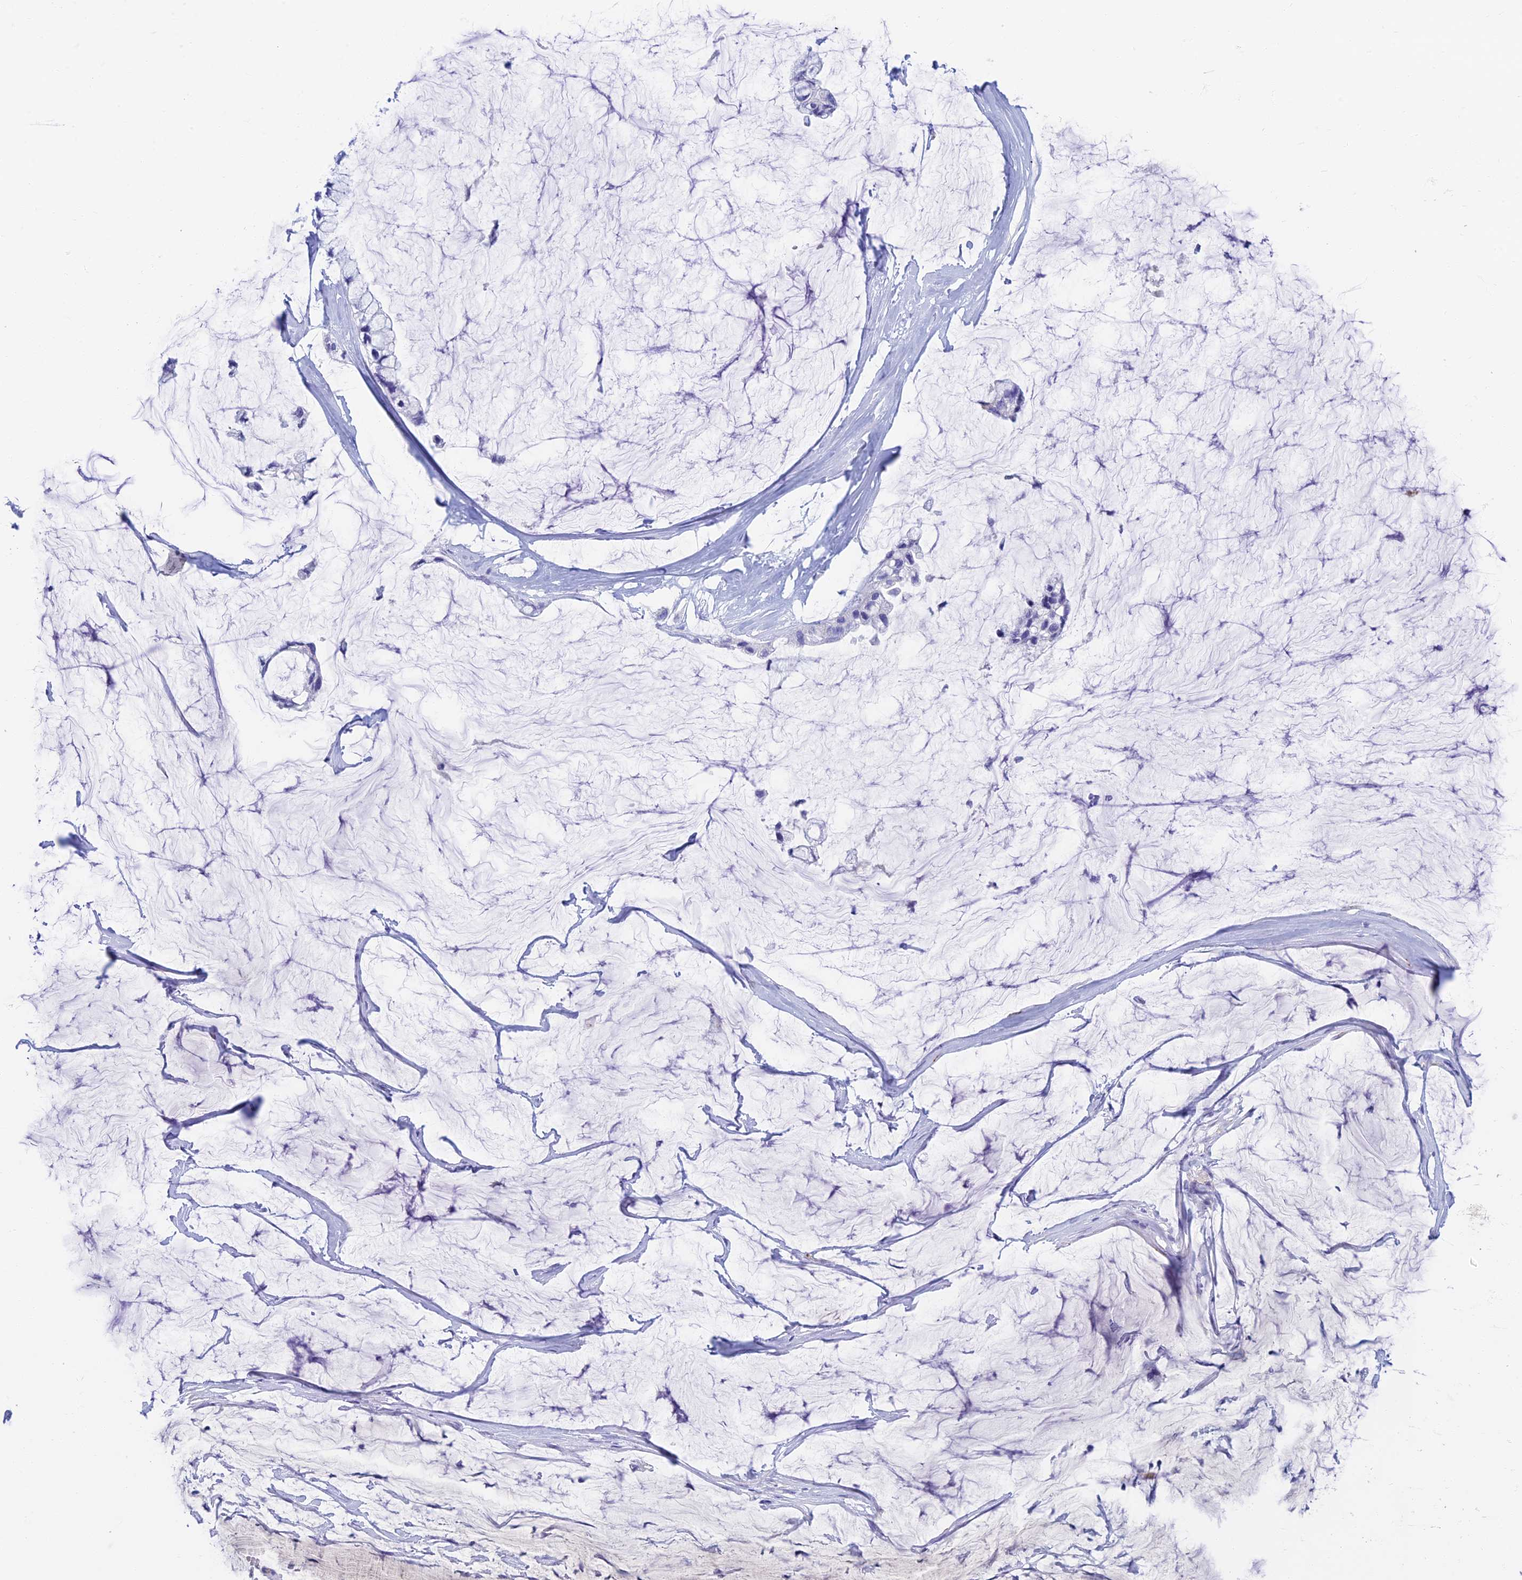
{"staining": {"intensity": "negative", "quantity": "none", "location": "none"}, "tissue": "ovarian cancer", "cell_type": "Tumor cells", "image_type": "cancer", "snomed": [{"axis": "morphology", "description": "Cystadenocarcinoma, mucinous, NOS"}, {"axis": "topography", "description": "Ovary"}], "caption": "High magnification brightfield microscopy of mucinous cystadenocarcinoma (ovarian) stained with DAB (brown) and counterstained with hematoxylin (blue): tumor cells show no significant expression. (DAB immunohistochemistry (IHC) visualized using brightfield microscopy, high magnification).", "gene": "ETFRF1", "patient": {"sex": "female", "age": 39}}